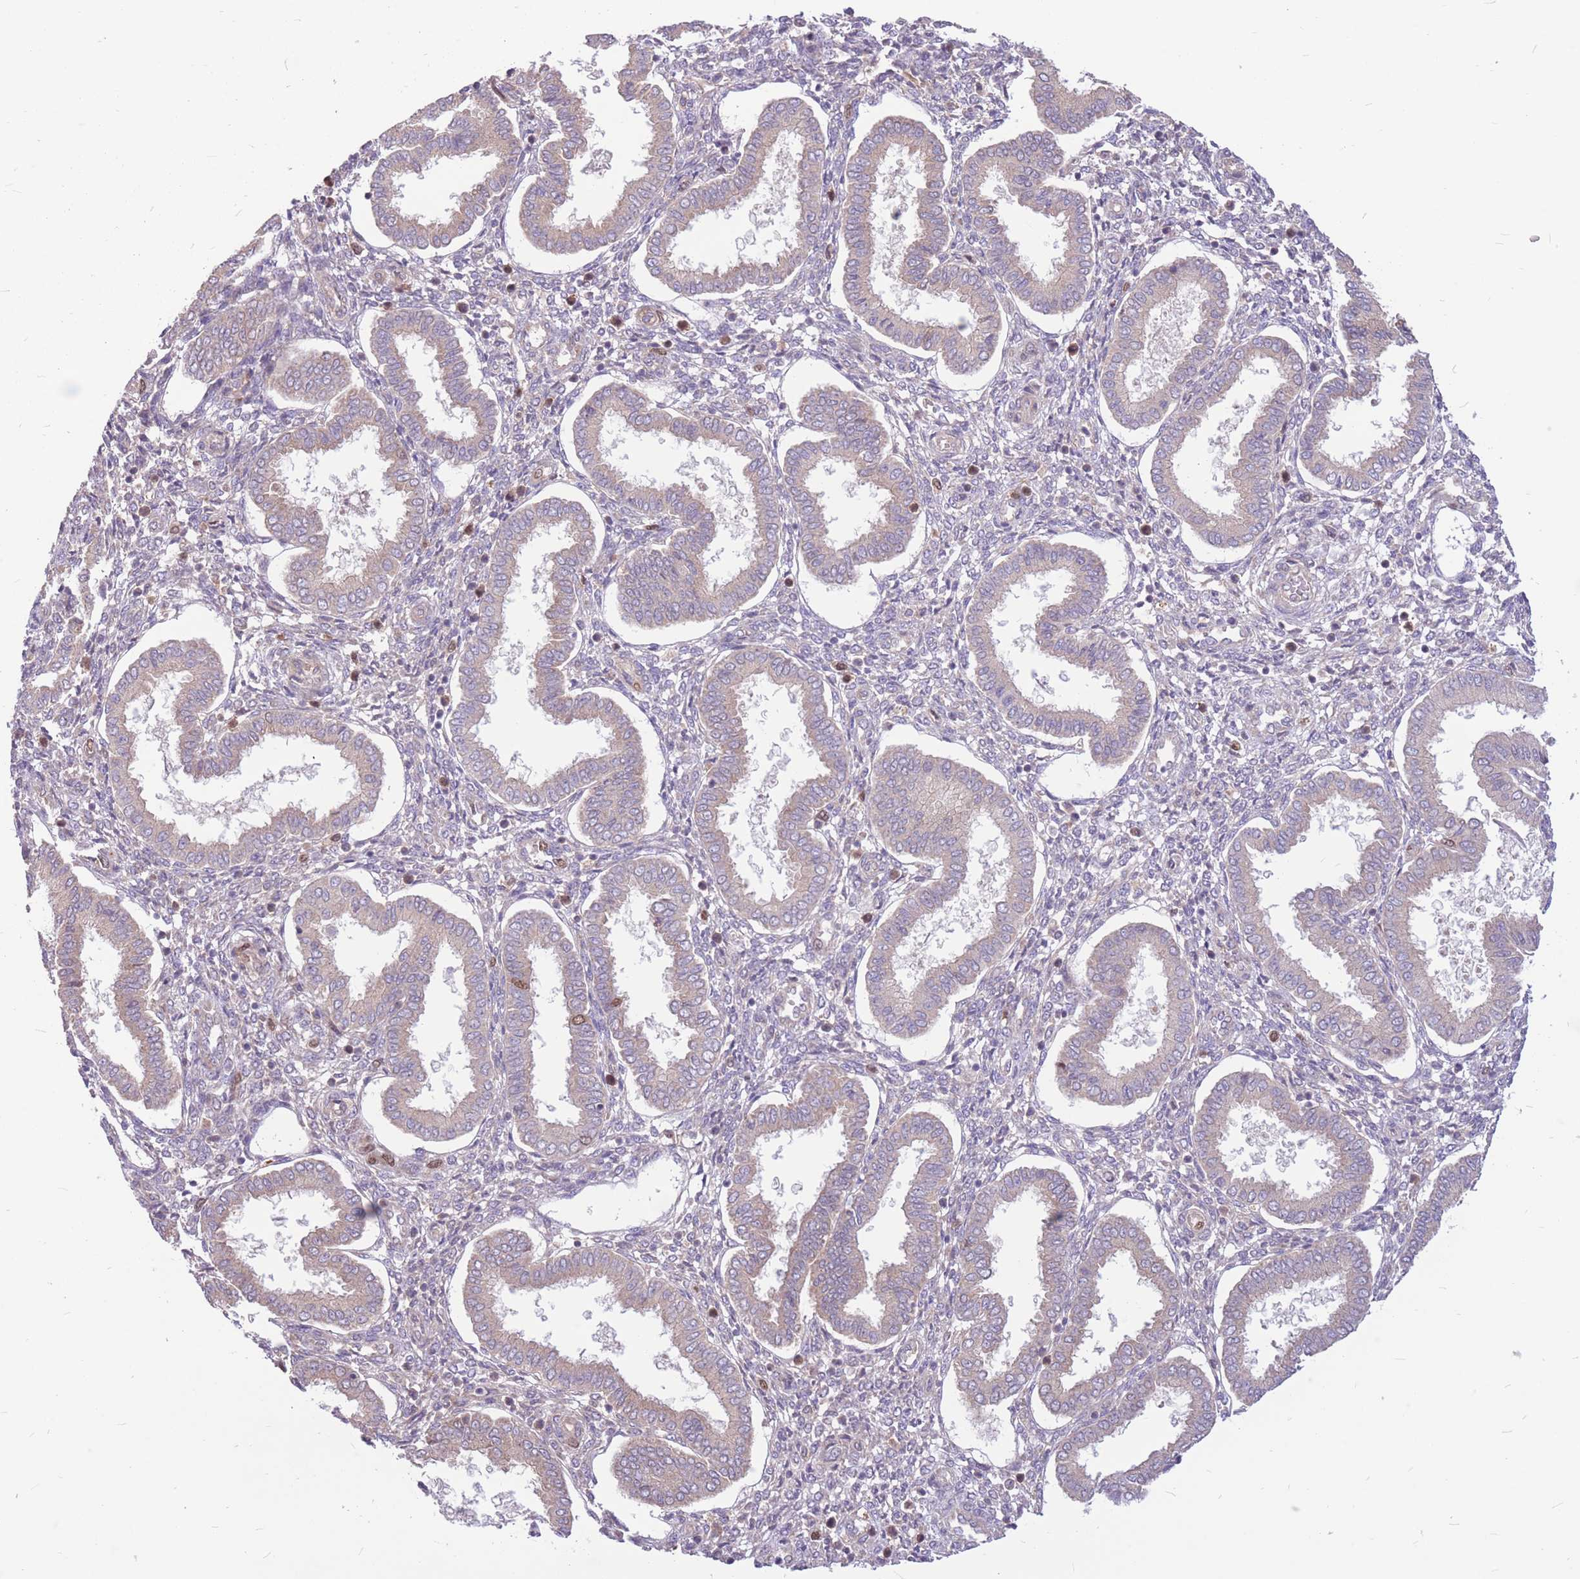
{"staining": {"intensity": "negative", "quantity": "none", "location": "none"}, "tissue": "endometrium", "cell_type": "Cells in endometrial stroma", "image_type": "normal", "snomed": [{"axis": "morphology", "description": "Normal tissue, NOS"}, {"axis": "topography", "description": "Endometrium"}], "caption": "Histopathology image shows no protein positivity in cells in endometrial stroma of unremarkable endometrium. (DAB (3,3'-diaminobenzidine) immunohistochemistry (IHC) with hematoxylin counter stain).", "gene": "GMNN", "patient": {"sex": "female", "age": 24}}